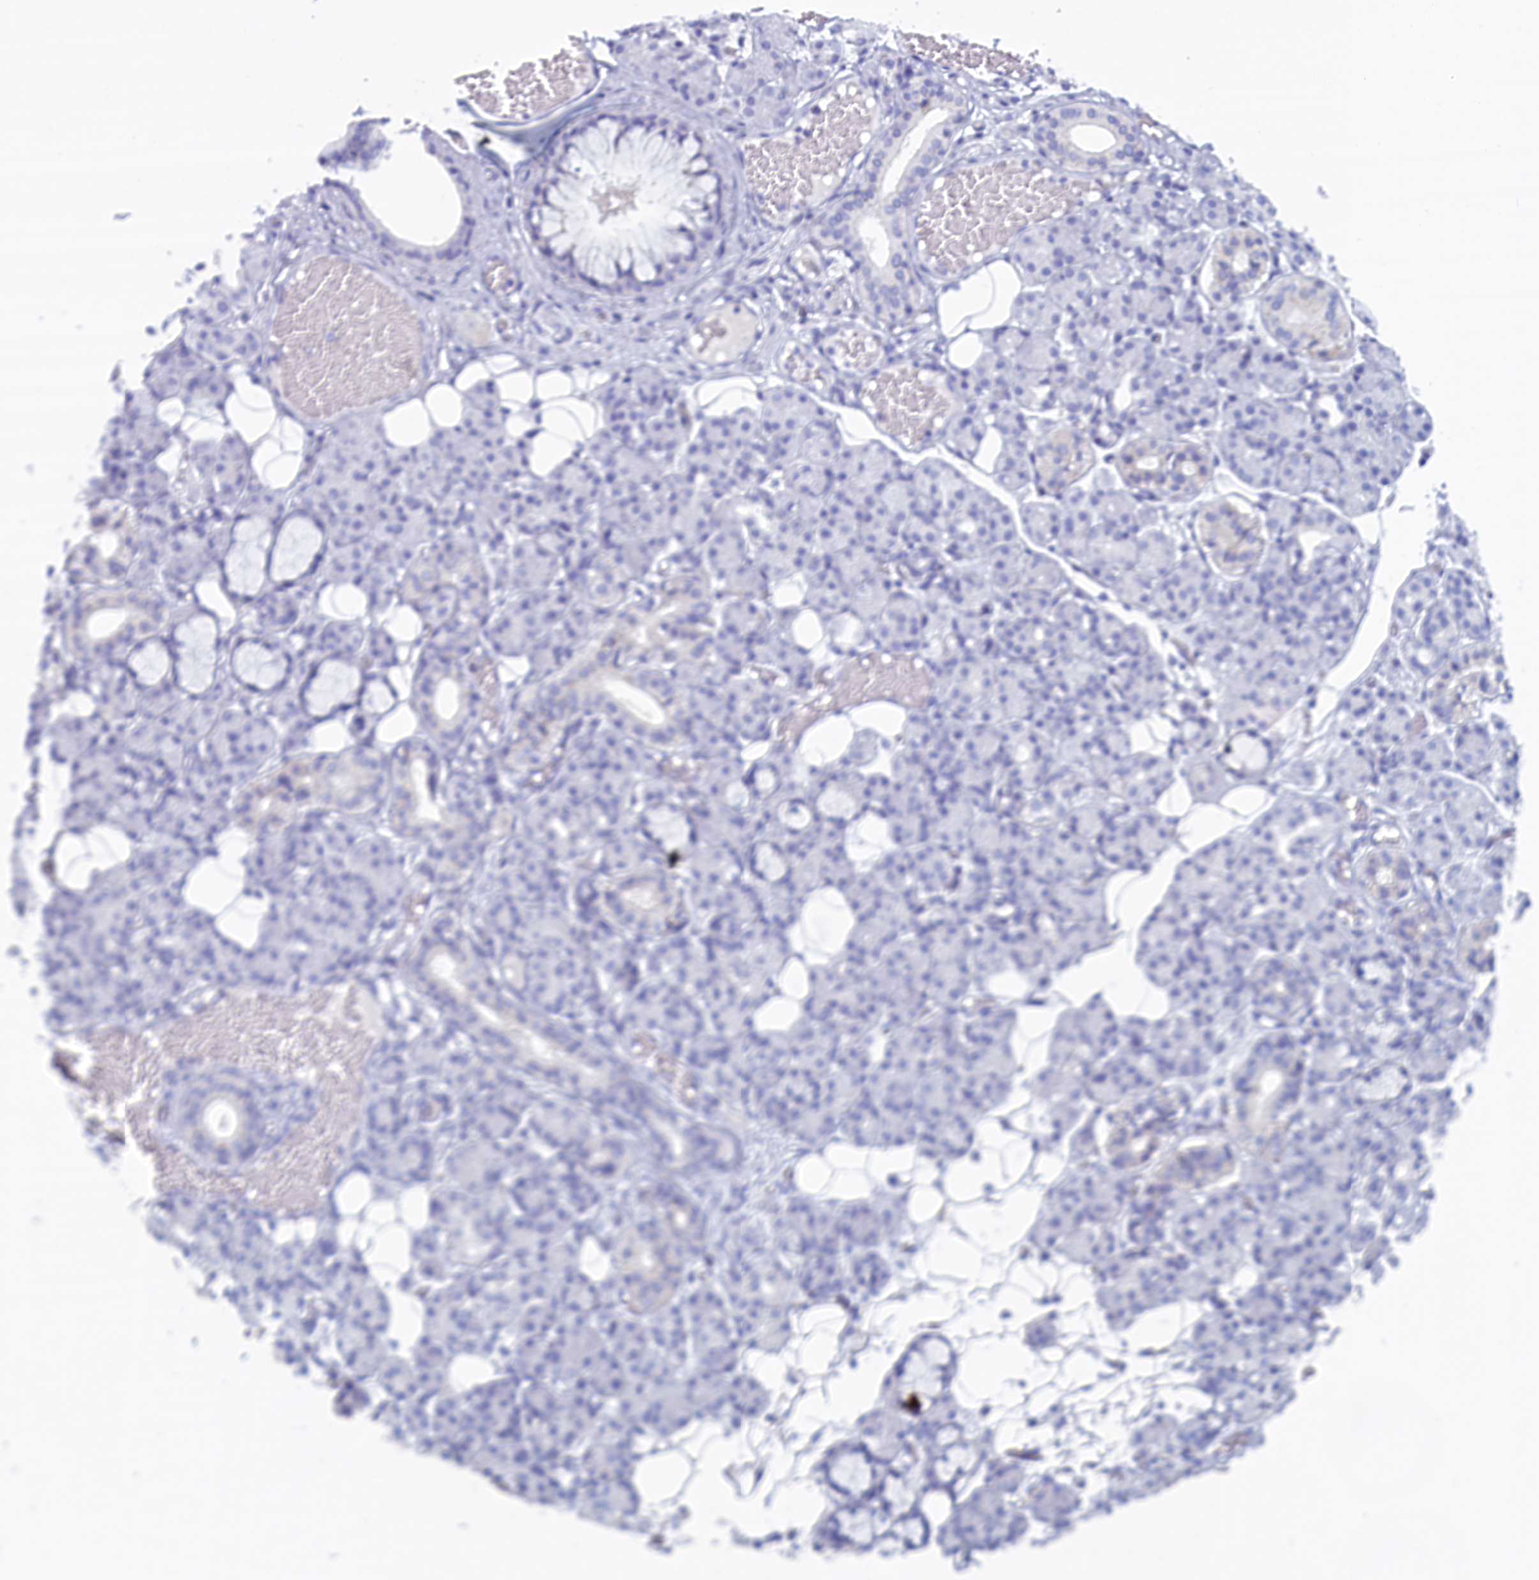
{"staining": {"intensity": "negative", "quantity": "none", "location": "none"}, "tissue": "salivary gland", "cell_type": "Glandular cells", "image_type": "normal", "snomed": [{"axis": "morphology", "description": "Normal tissue, NOS"}, {"axis": "topography", "description": "Salivary gland"}], "caption": "The micrograph displays no staining of glandular cells in benign salivary gland.", "gene": "ANKRD2", "patient": {"sex": "male", "age": 63}}